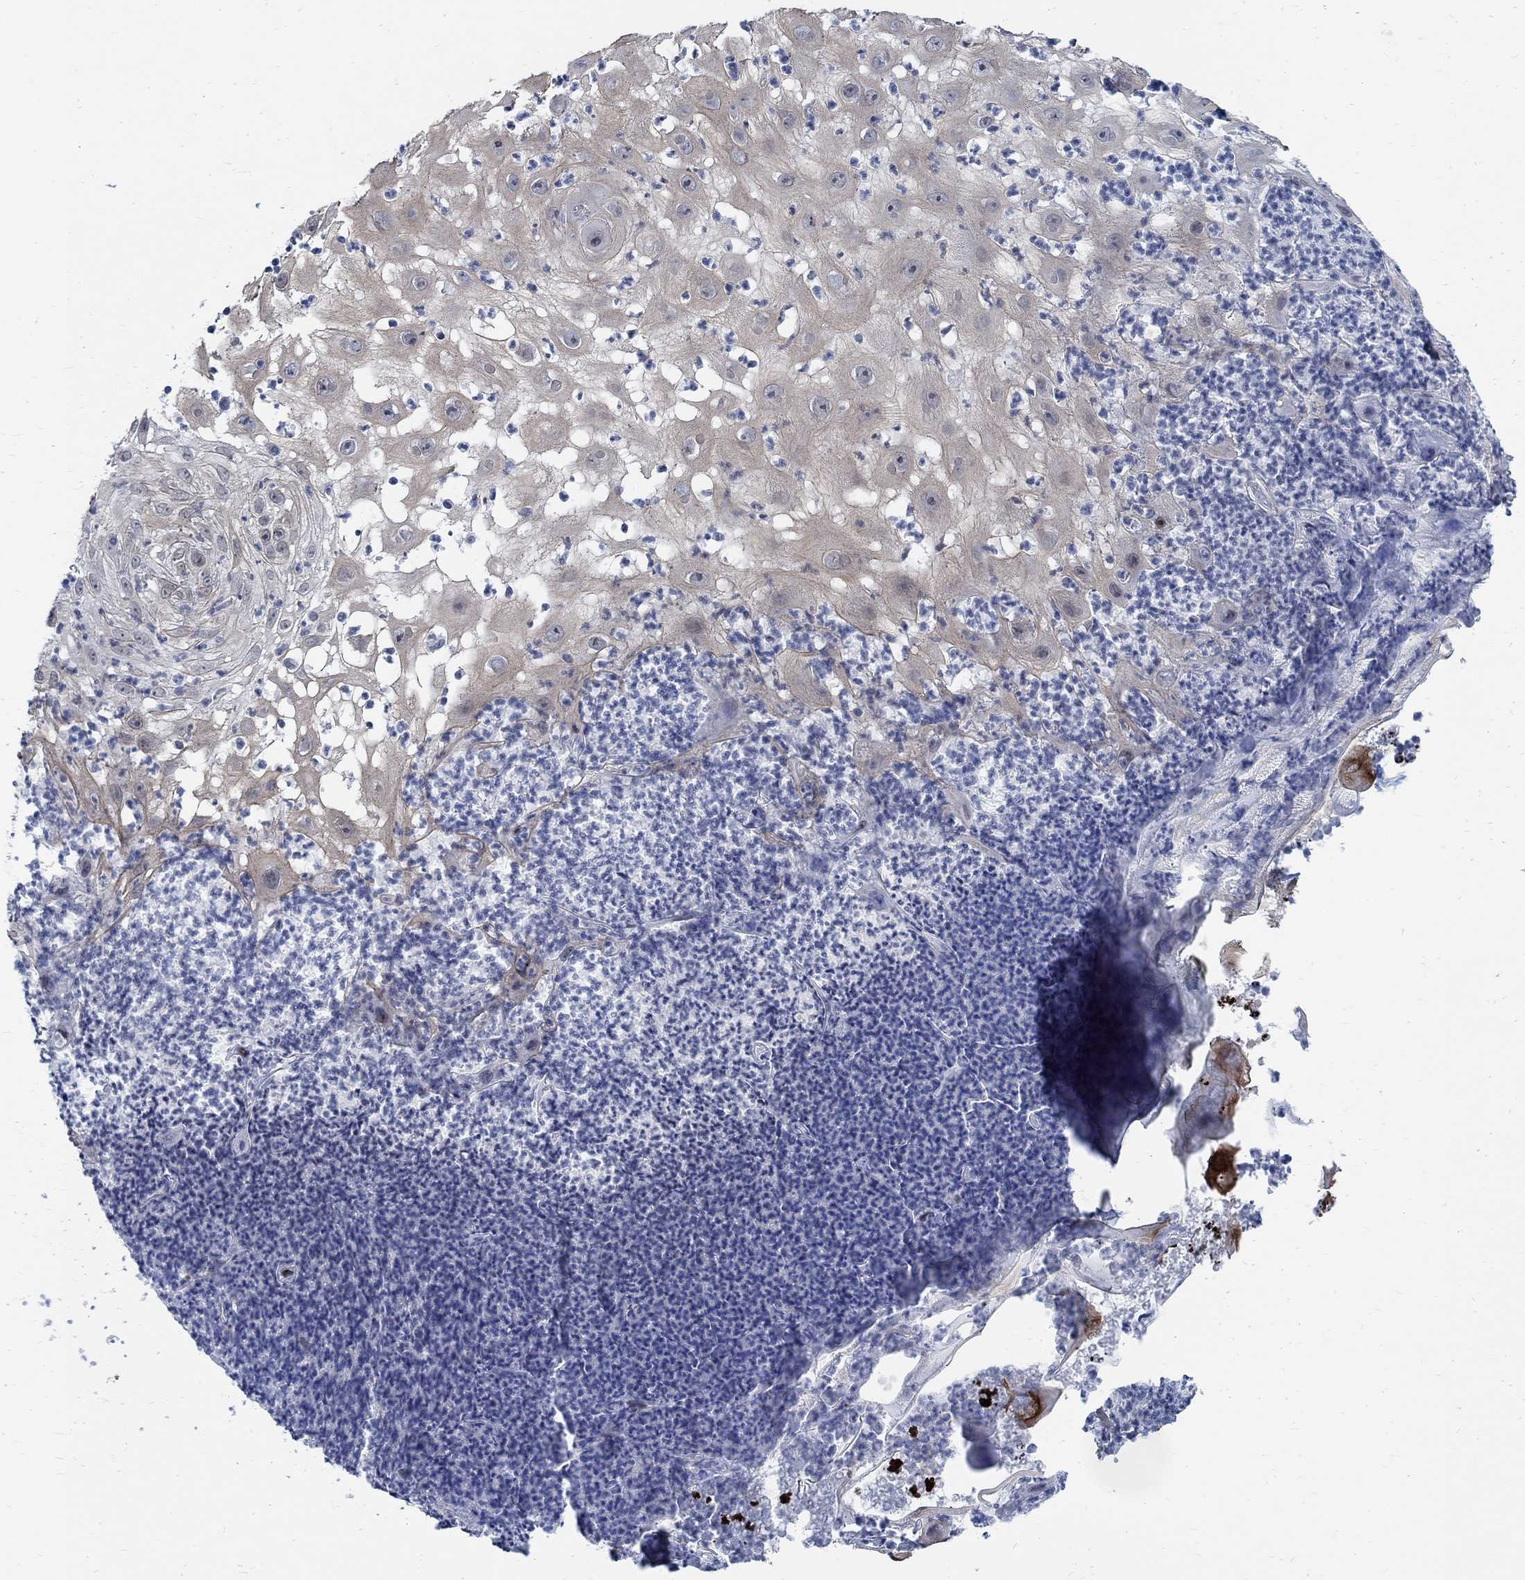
{"staining": {"intensity": "weak", "quantity": "25%-75%", "location": "cytoplasmic/membranous"}, "tissue": "skin cancer", "cell_type": "Tumor cells", "image_type": "cancer", "snomed": [{"axis": "morphology", "description": "Normal tissue, NOS"}, {"axis": "morphology", "description": "Squamous cell carcinoma, NOS"}, {"axis": "topography", "description": "Skin"}], "caption": "Human squamous cell carcinoma (skin) stained with a protein marker exhibits weak staining in tumor cells.", "gene": "DLK1", "patient": {"sex": "male", "age": 79}}